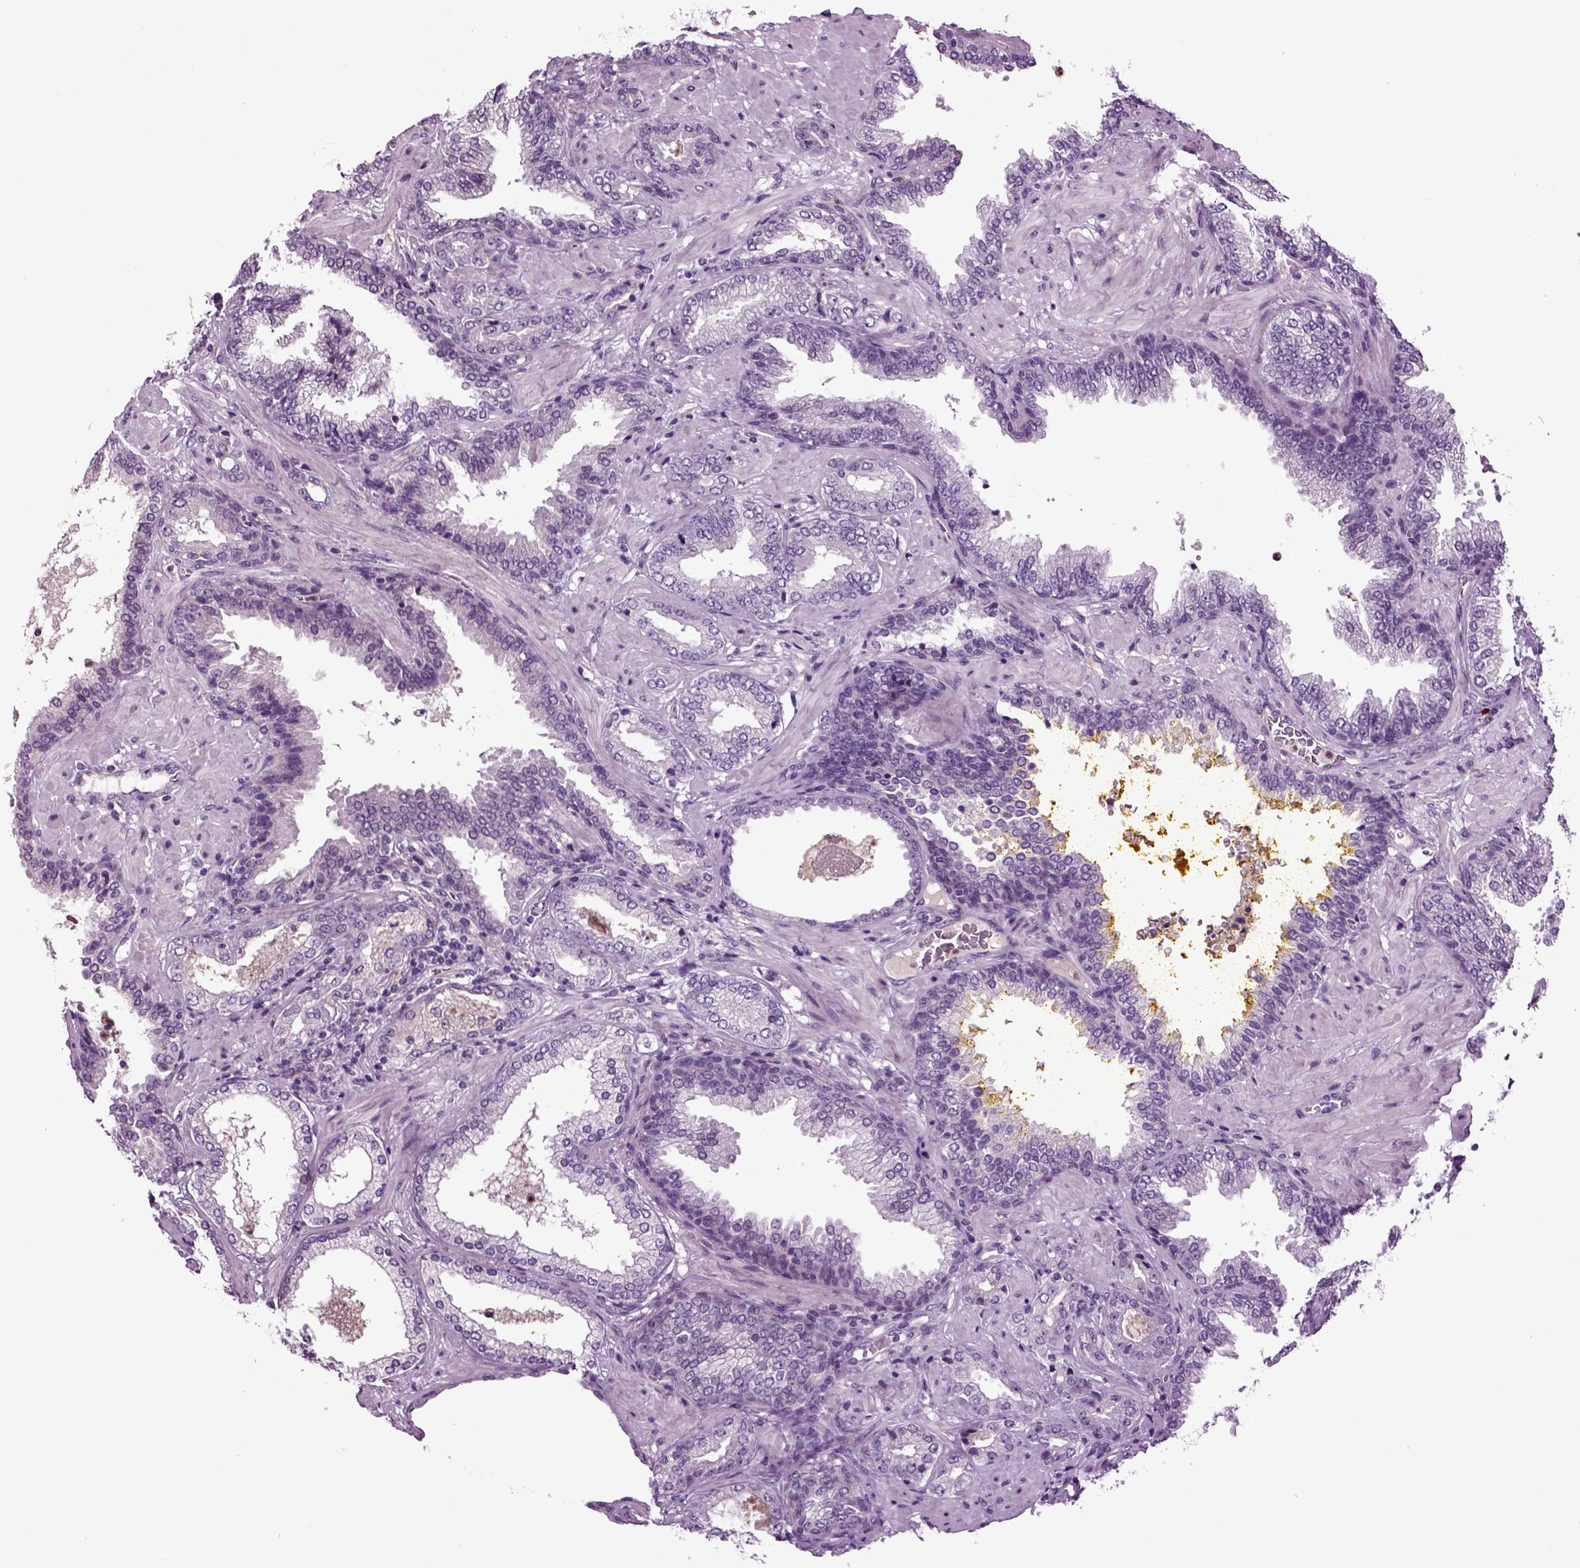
{"staining": {"intensity": "negative", "quantity": "none", "location": "none"}, "tissue": "prostate cancer", "cell_type": "Tumor cells", "image_type": "cancer", "snomed": [{"axis": "morphology", "description": "Adenocarcinoma, Low grade"}, {"axis": "topography", "description": "Prostate"}], "caption": "This is a photomicrograph of IHC staining of prostate adenocarcinoma (low-grade), which shows no staining in tumor cells. (Immunohistochemistry, brightfield microscopy, high magnification).", "gene": "FGF11", "patient": {"sex": "male", "age": 68}}